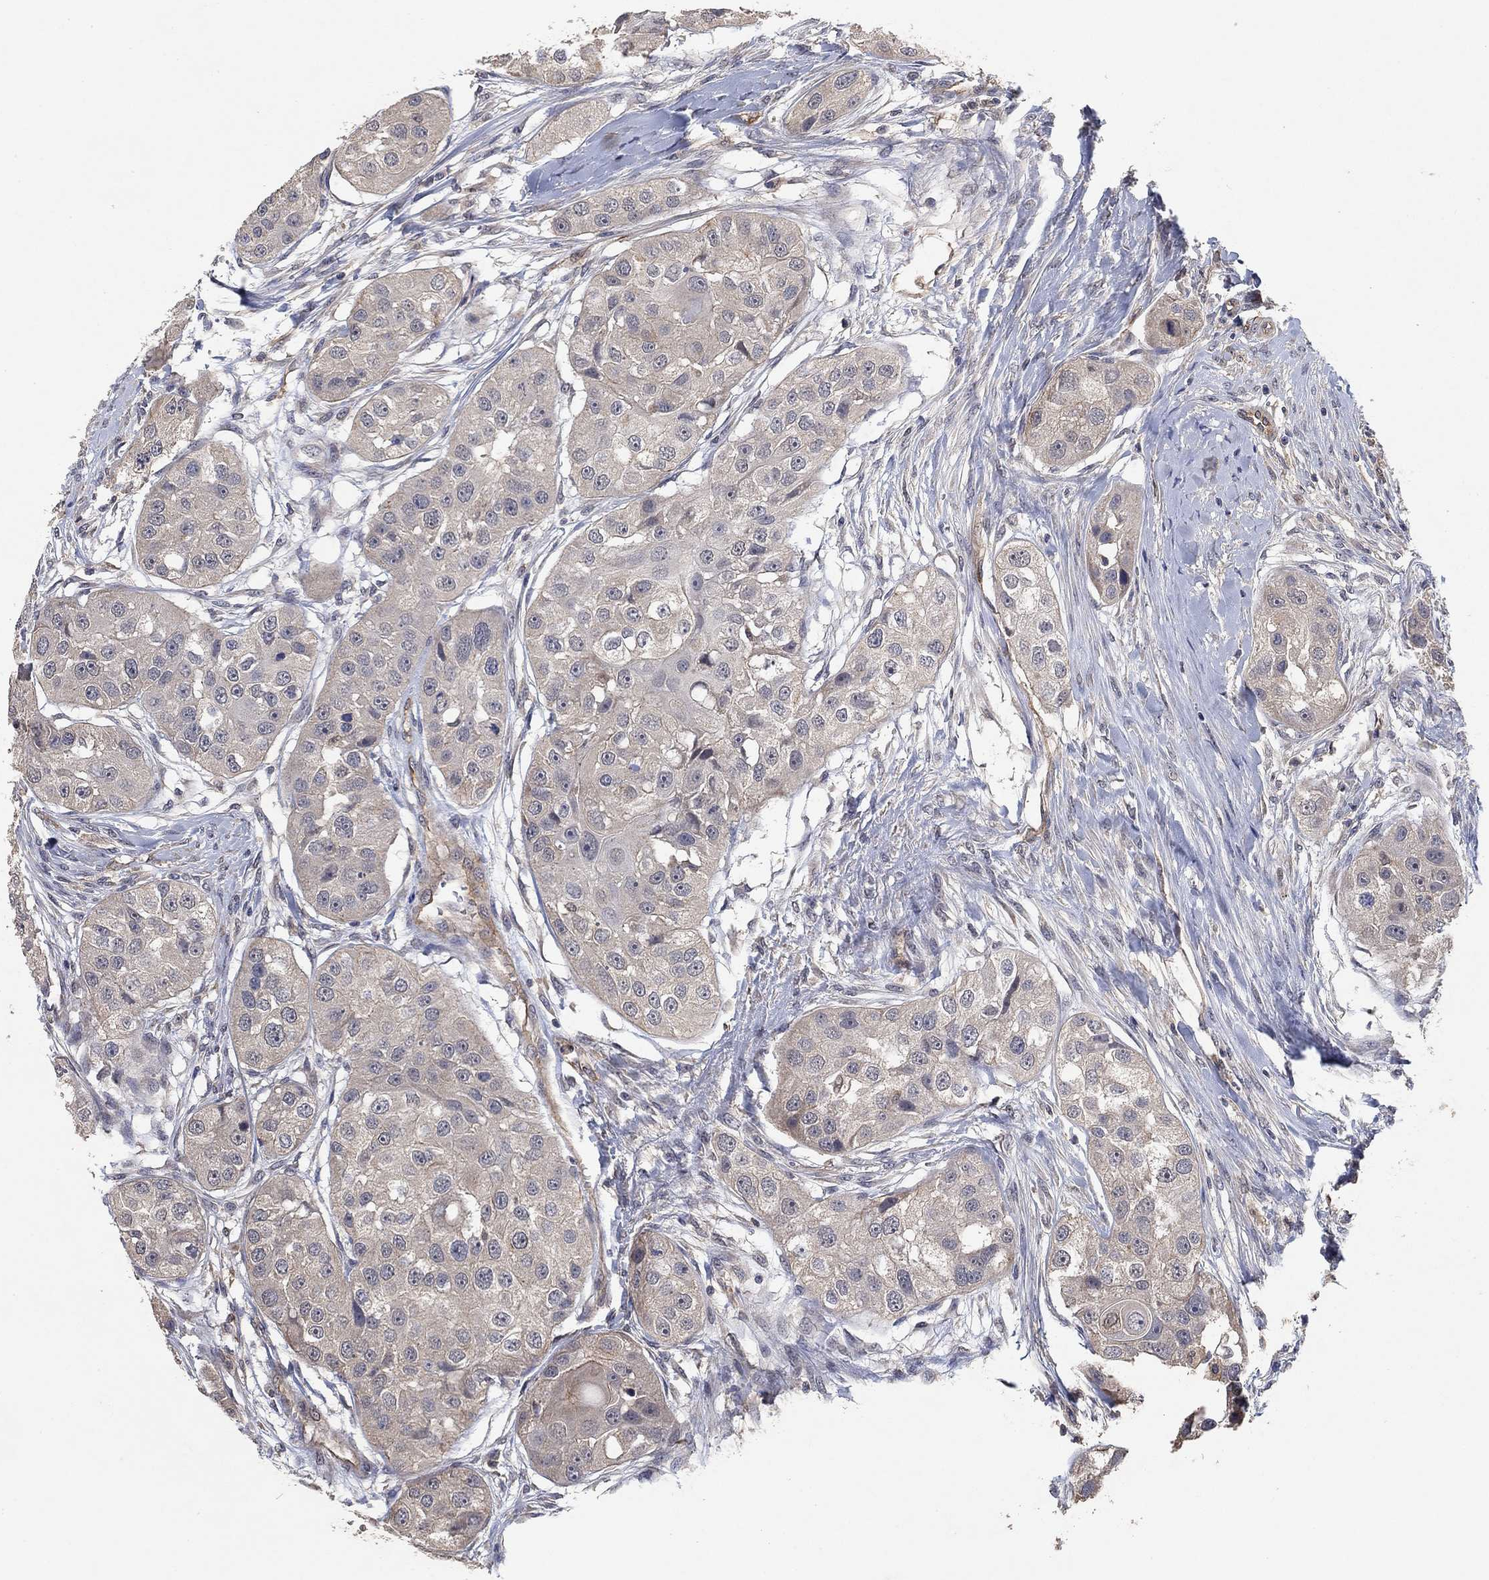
{"staining": {"intensity": "negative", "quantity": "none", "location": "none"}, "tissue": "head and neck cancer", "cell_type": "Tumor cells", "image_type": "cancer", "snomed": [{"axis": "morphology", "description": "Normal tissue, NOS"}, {"axis": "morphology", "description": "Squamous cell carcinoma, NOS"}, {"axis": "topography", "description": "Skeletal muscle"}, {"axis": "topography", "description": "Head-Neck"}], "caption": "This is a histopathology image of immunohistochemistry staining of head and neck cancer, which shows no expression in tumor cells.", "gene": "MCUR1", "patient": {"sex": "male", "age": 51}}